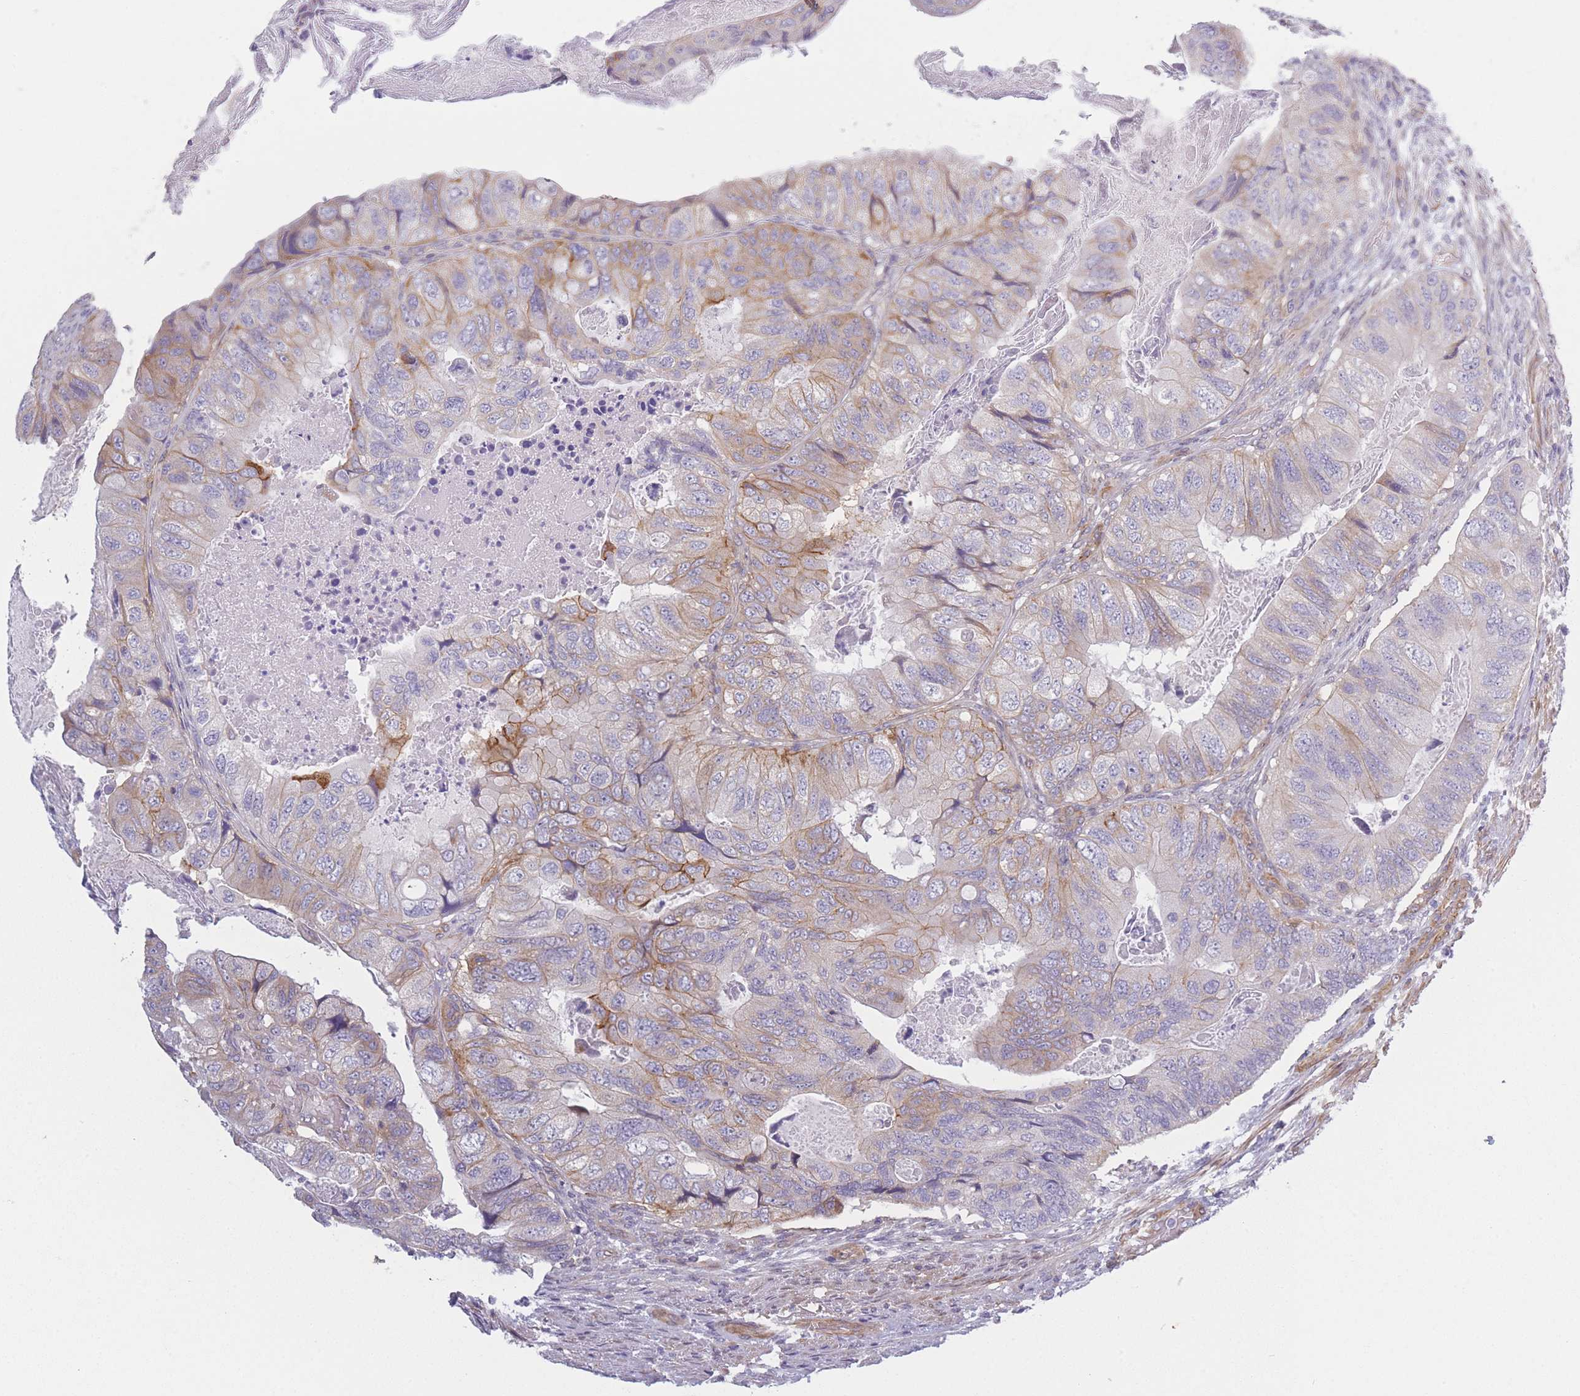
{"staining": {"intensity": "moderate", "quantity": "<25%", "location": "cytoplasmic/membranous"}, "tissue": "colorectal cancer", "cell_type": "Tumor cells", "image_type": "cancer", "snomed": [{"axis": "morphology", "description": "Adenocarcinoma, NOS"}, {"axis": "topography", "description": "Rectum"}], "caption": "Adenocarcinoma (colorectal) stained with a protein marker displays moderate staining in tumor cells.", "gene": "SLC7A6", "patient": {"sex": "male", "age": 63}}